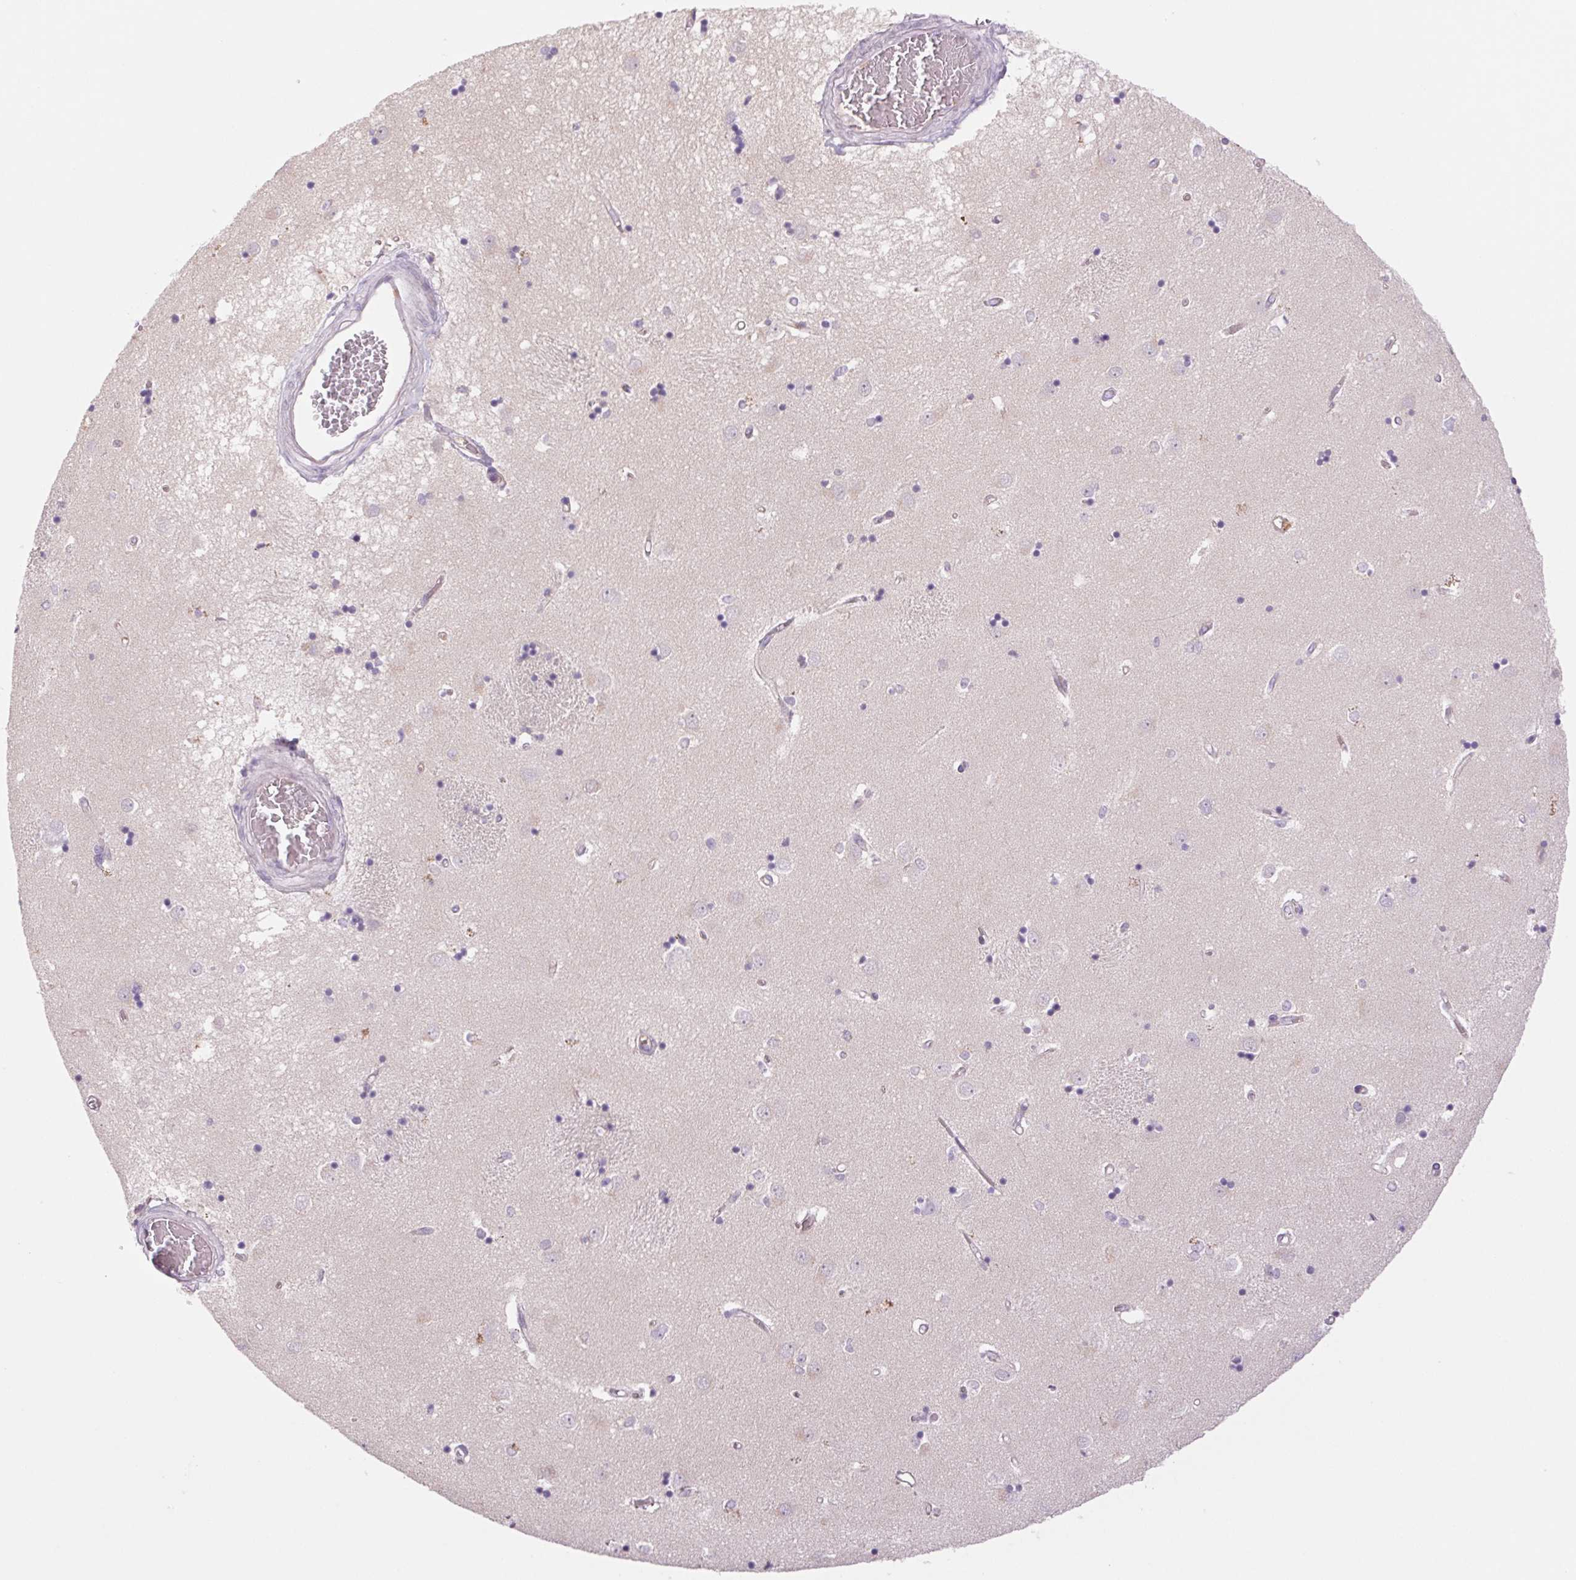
{"staining": {"intensity": "negative", "quantity": "none", "location": "none"}, "tissue": "caudate", "cell_type": "Glial cells", "image_type": "normal", "snomed": [{"axis": "morphology", "description": "Normal tissue, NOS"}, {"axis": "topography", "description": "Lateral ventricle wall"}], "caption": "This is an immunohistochemistry micrograph of unremarkable caudate. There is no staining in glial cells.", "gene": "KRT1", "patient": {"sex": "male", "age": 54}}